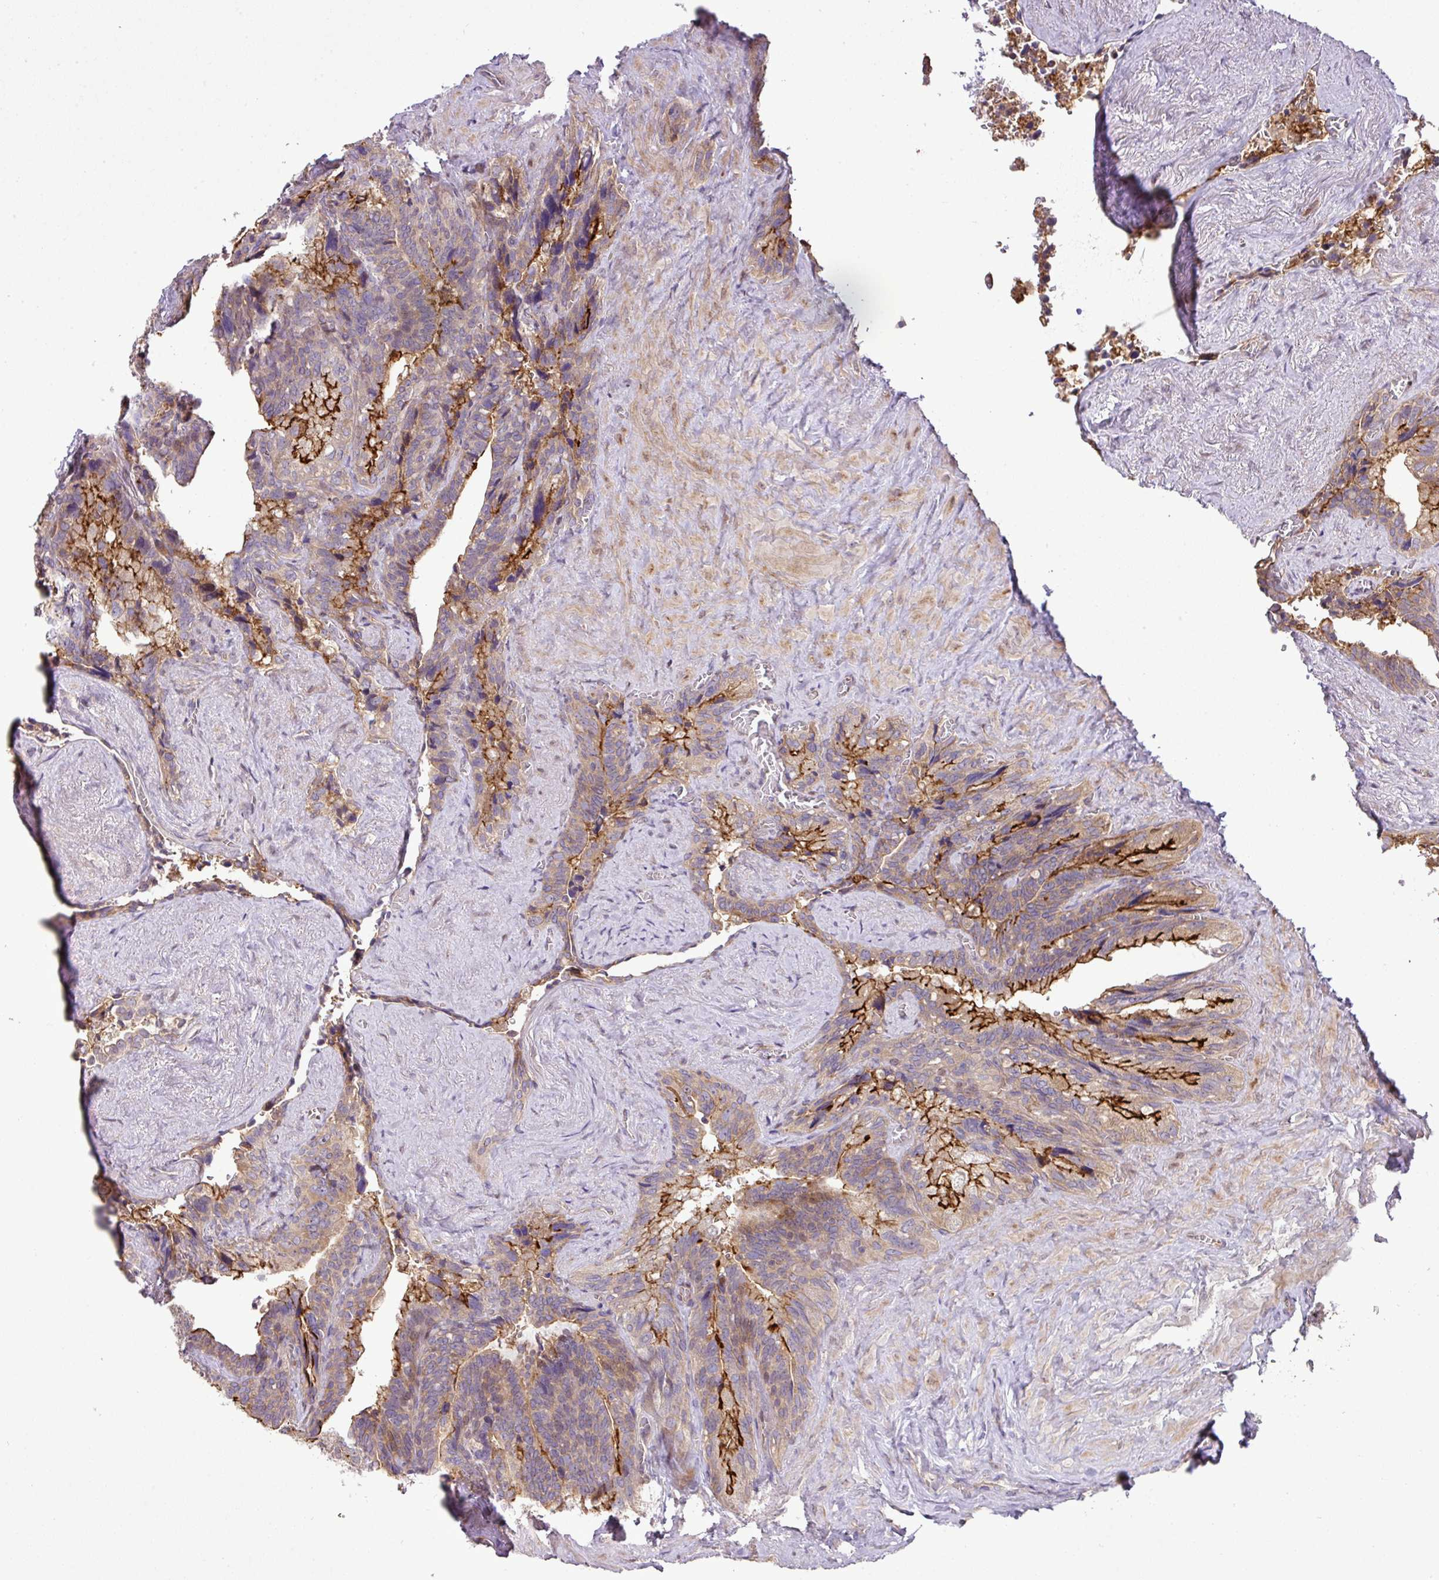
{"staining": {"intensity": "strong", "quantity": "25%-75%", "location": "cytoplasmic/membranous"}, "tissue": "seminal vesicle", "cell_type": "Glandular cells", "image_type": "normal", "snomed": [{"axis": "morphology", "description": "Normal tissue, NOS"}, {"axis": "topography", "description": "Seminal veicle"}], "caption": "Seminal vesicle stained with a protein marker displays strong staining in glandular cells.", "gene": "COX18", "patient": {"sex": "male", "age": 68}}